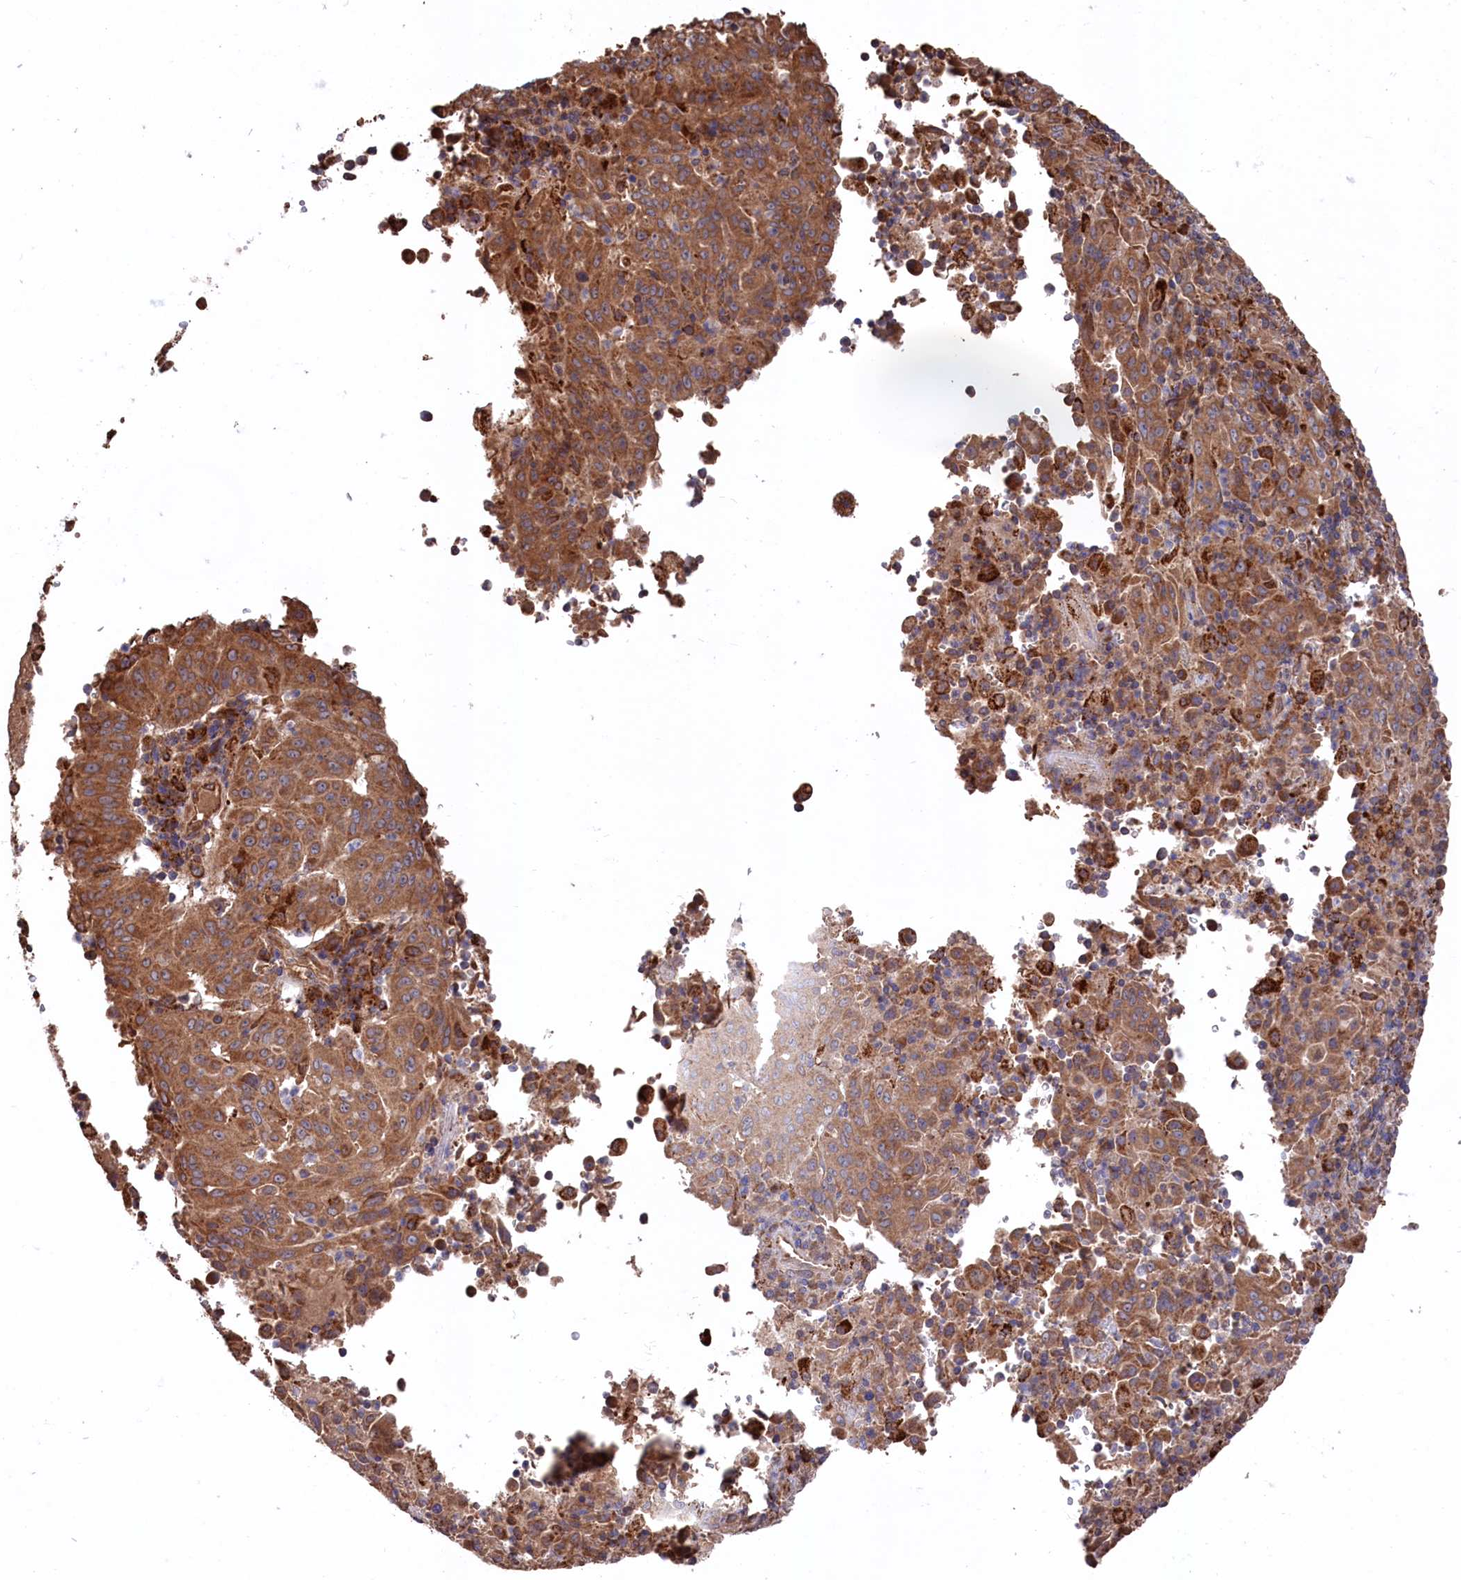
{"staining": {"intensity": "moderate", "quantity": ">75%", "location": "cytoplasmic/membranous"}, "tissue": "pancreatic cancer", "cell_type": "Tumor cells", "image_type": "cancer", "snomed": [{"axis": "morphology", "description": "Adenocarcinoma, NOS"}, {"axis": "topography", "description": "Pancreas"}], "caption": "This is an image of immunohistochemistry staining of pancreatic adenocarcinoma, which shows moderate positivity in the cytoplasmic/membranous of tumor cells.", "gene": "SLC12A4", "patient": {"sex": "male", "age": 51}}